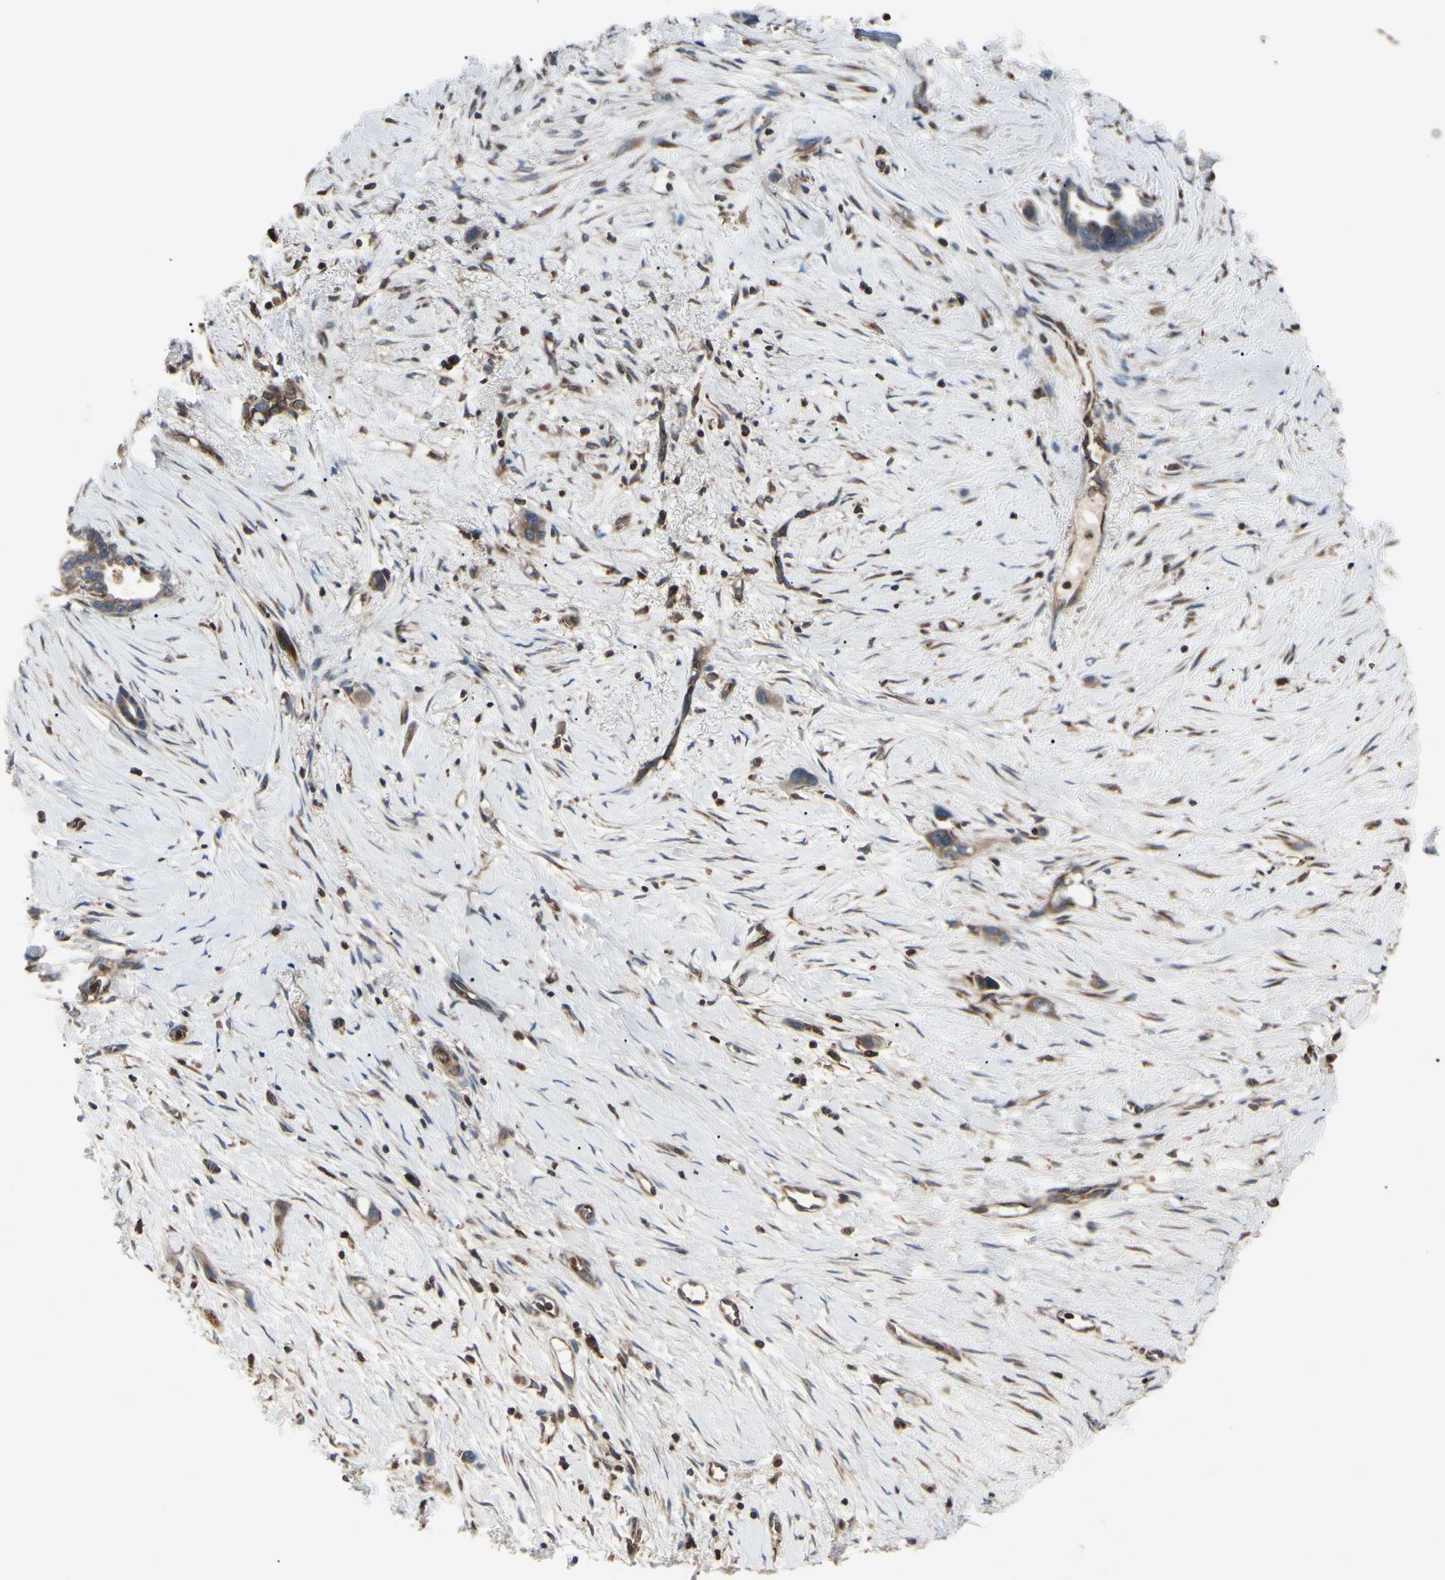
{"staining": {"intensity": "moderate", "quantity": "<25%", "location": "cytoplasmic/membranous"}, "tissue": "liver cancer", "cell_type": "Tumor cells", "image_type": "cancer", "snomed": [{"axis": "morphology", "description": "Cholangiocarcinoma"}, {"axis": "topography", "description": "Liver"}], "caption": "This micrograph shows immunohistochemistry (IHC) staining of cholangiocarcinoma (liver), with low moderate cytoplasmic/membranous positivity in approximately <25% of tumor cells.", "gene": "MAPRE1", "patient": {"sex": "female", "age": 65}}